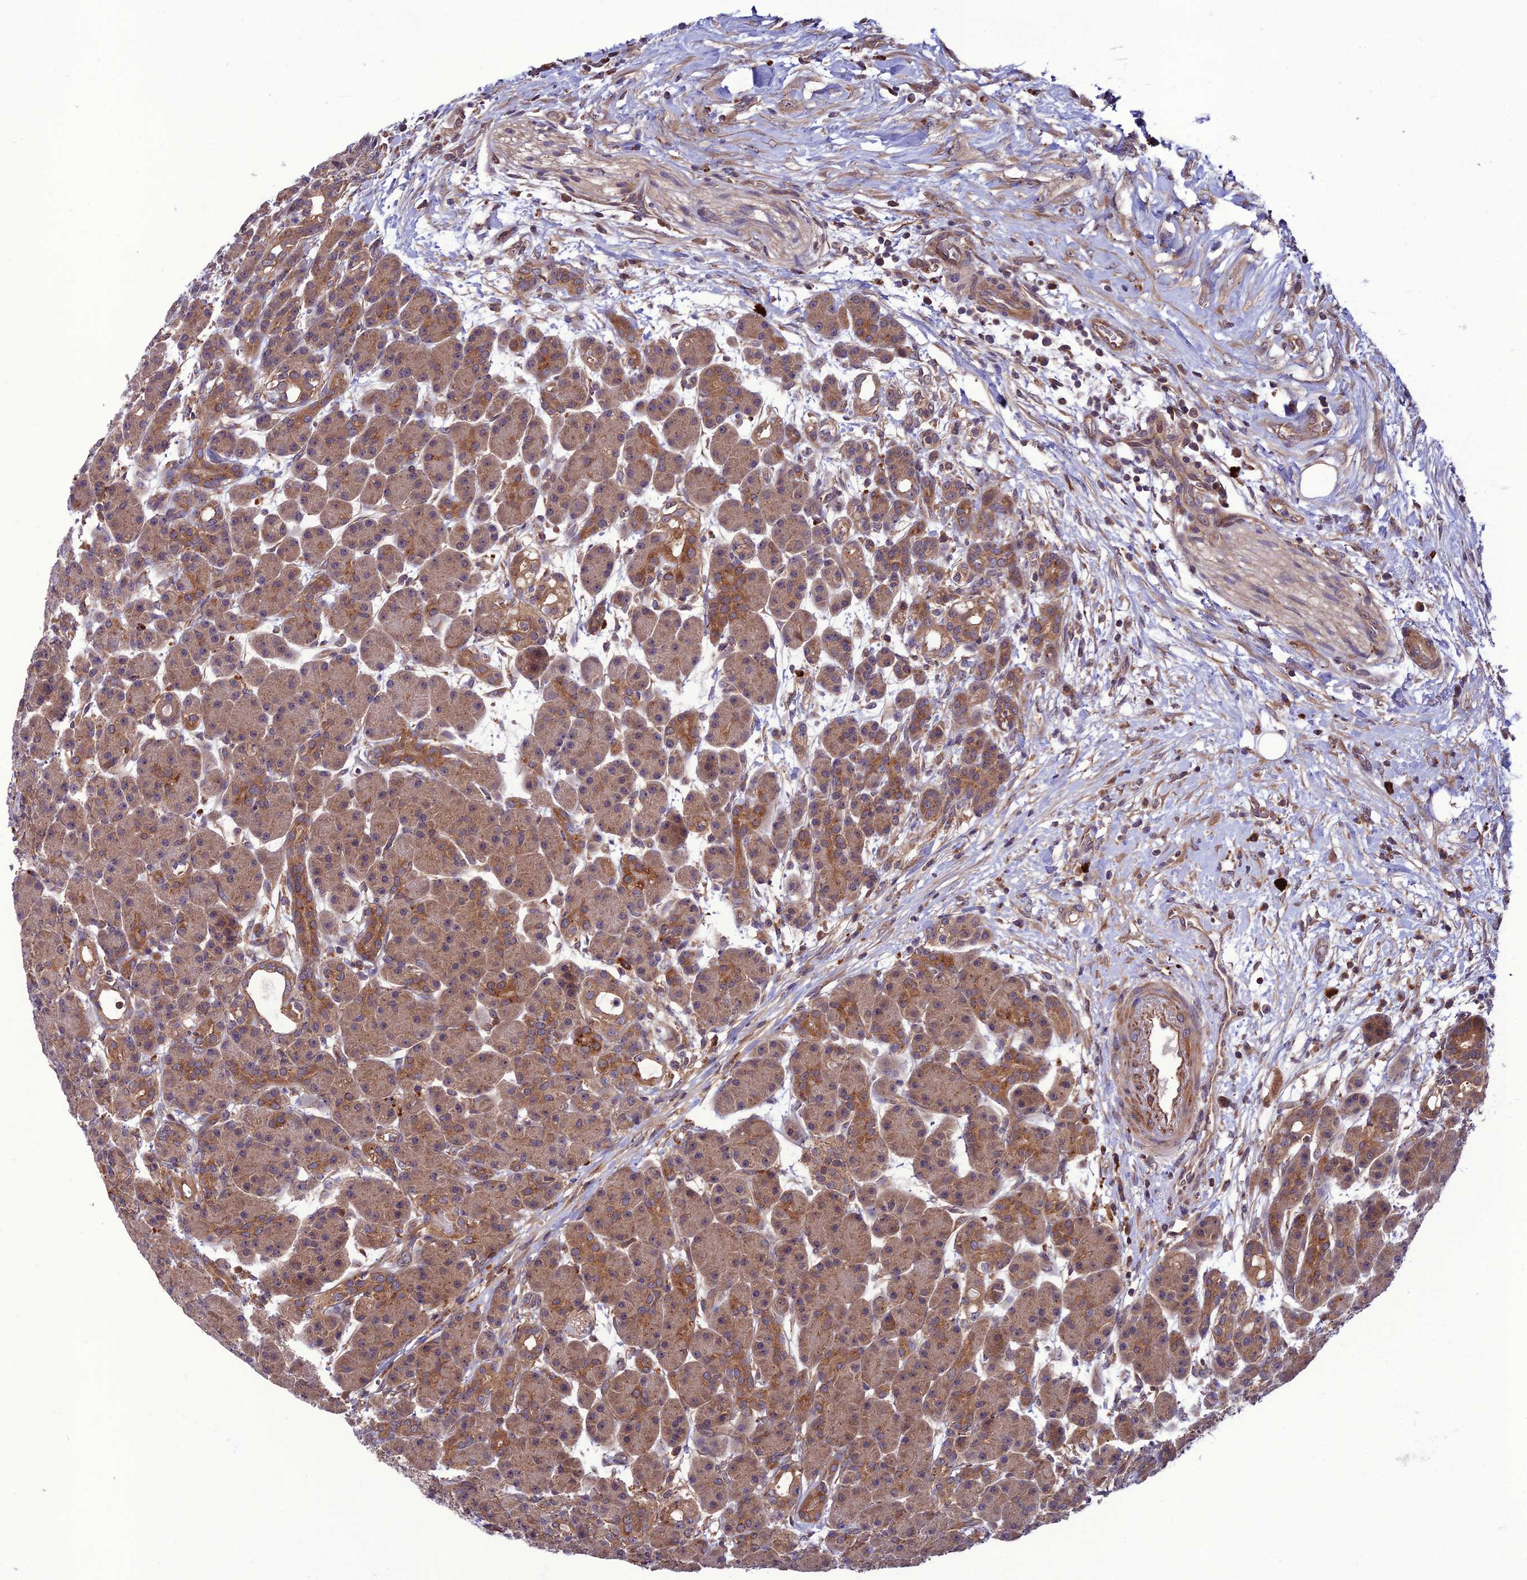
{"staining": {"intensity": "moderate", "quantity": ">75%", "location": "cytoplasmic/membranous"}, "tissue": "pancreas", "cell_type": "Exocrine glandular cells", "image_type": "normal", "snomed": [{"axis": "morphology", "description": "Normal tissue, NOS"}, {"axis": "topography", "description": "Pancreas"}], "caption": "The histopathology image displays staining of unremarkable pancreas, revealing moderate cytoplasmic/membranous protein expression (brown color) within exocrine glandular cells.", "gene": "PPIL3", "patient": {"sex": "male", "age": 63}}